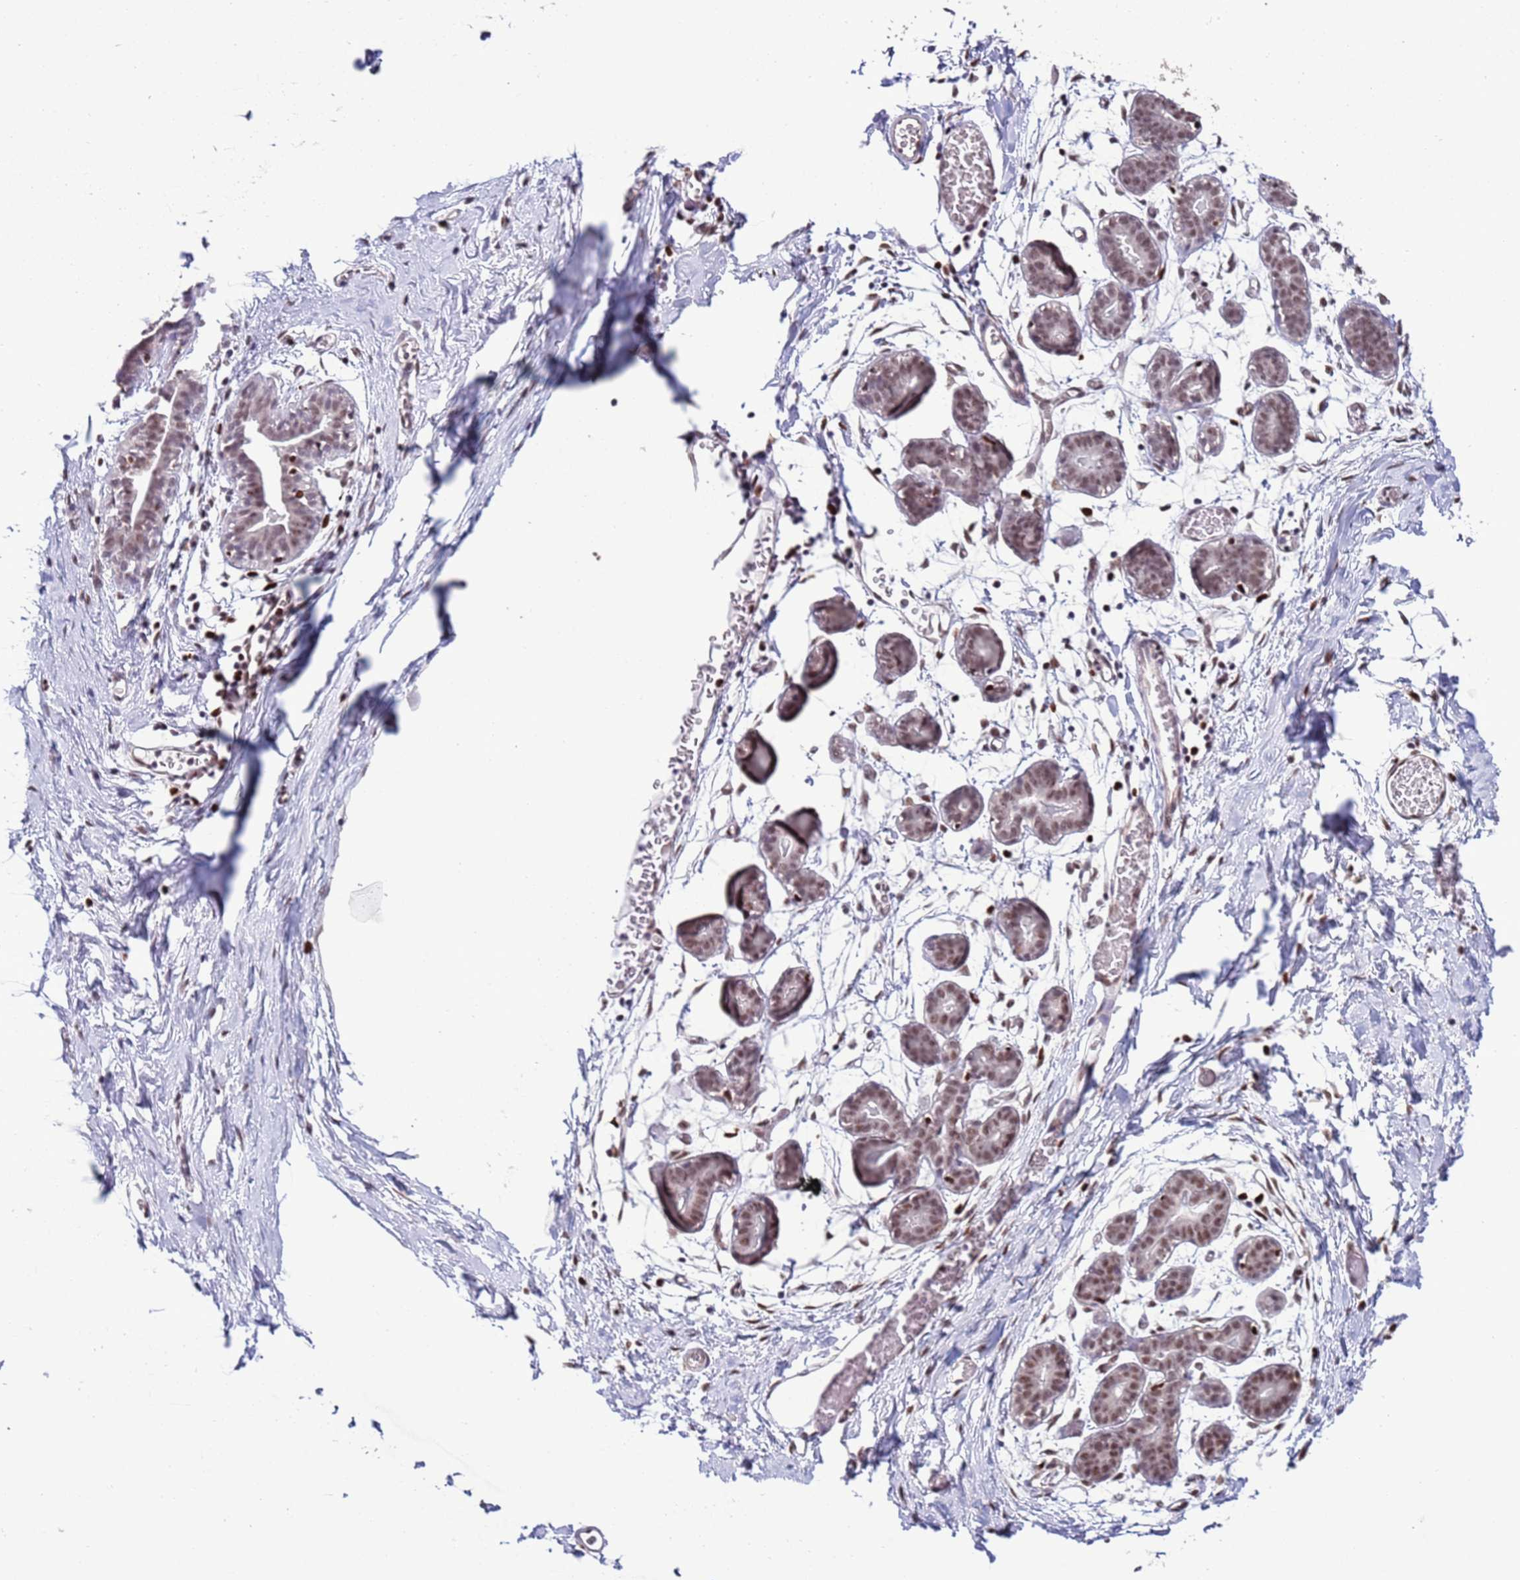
{"staining": {"intensity": "negative", "quantity": "none", "location": "none"}, "tissue": "breast", "cell_type": "Adipocytes", "image_type": "normal", "snomed": [{"axis": "morphology", "description": "Normal tissue, NOS"}, {"axis": "topography", "description": "Breast"}], "caption": "High magnification brightfield microscopy of unremarkable breast stained with DAB (brown) and counterstained with hematoxylin (blue): adipocytes show no significant staining.", "gene": "PRPF6", "patient": {"sex": "female", "age": 27}}